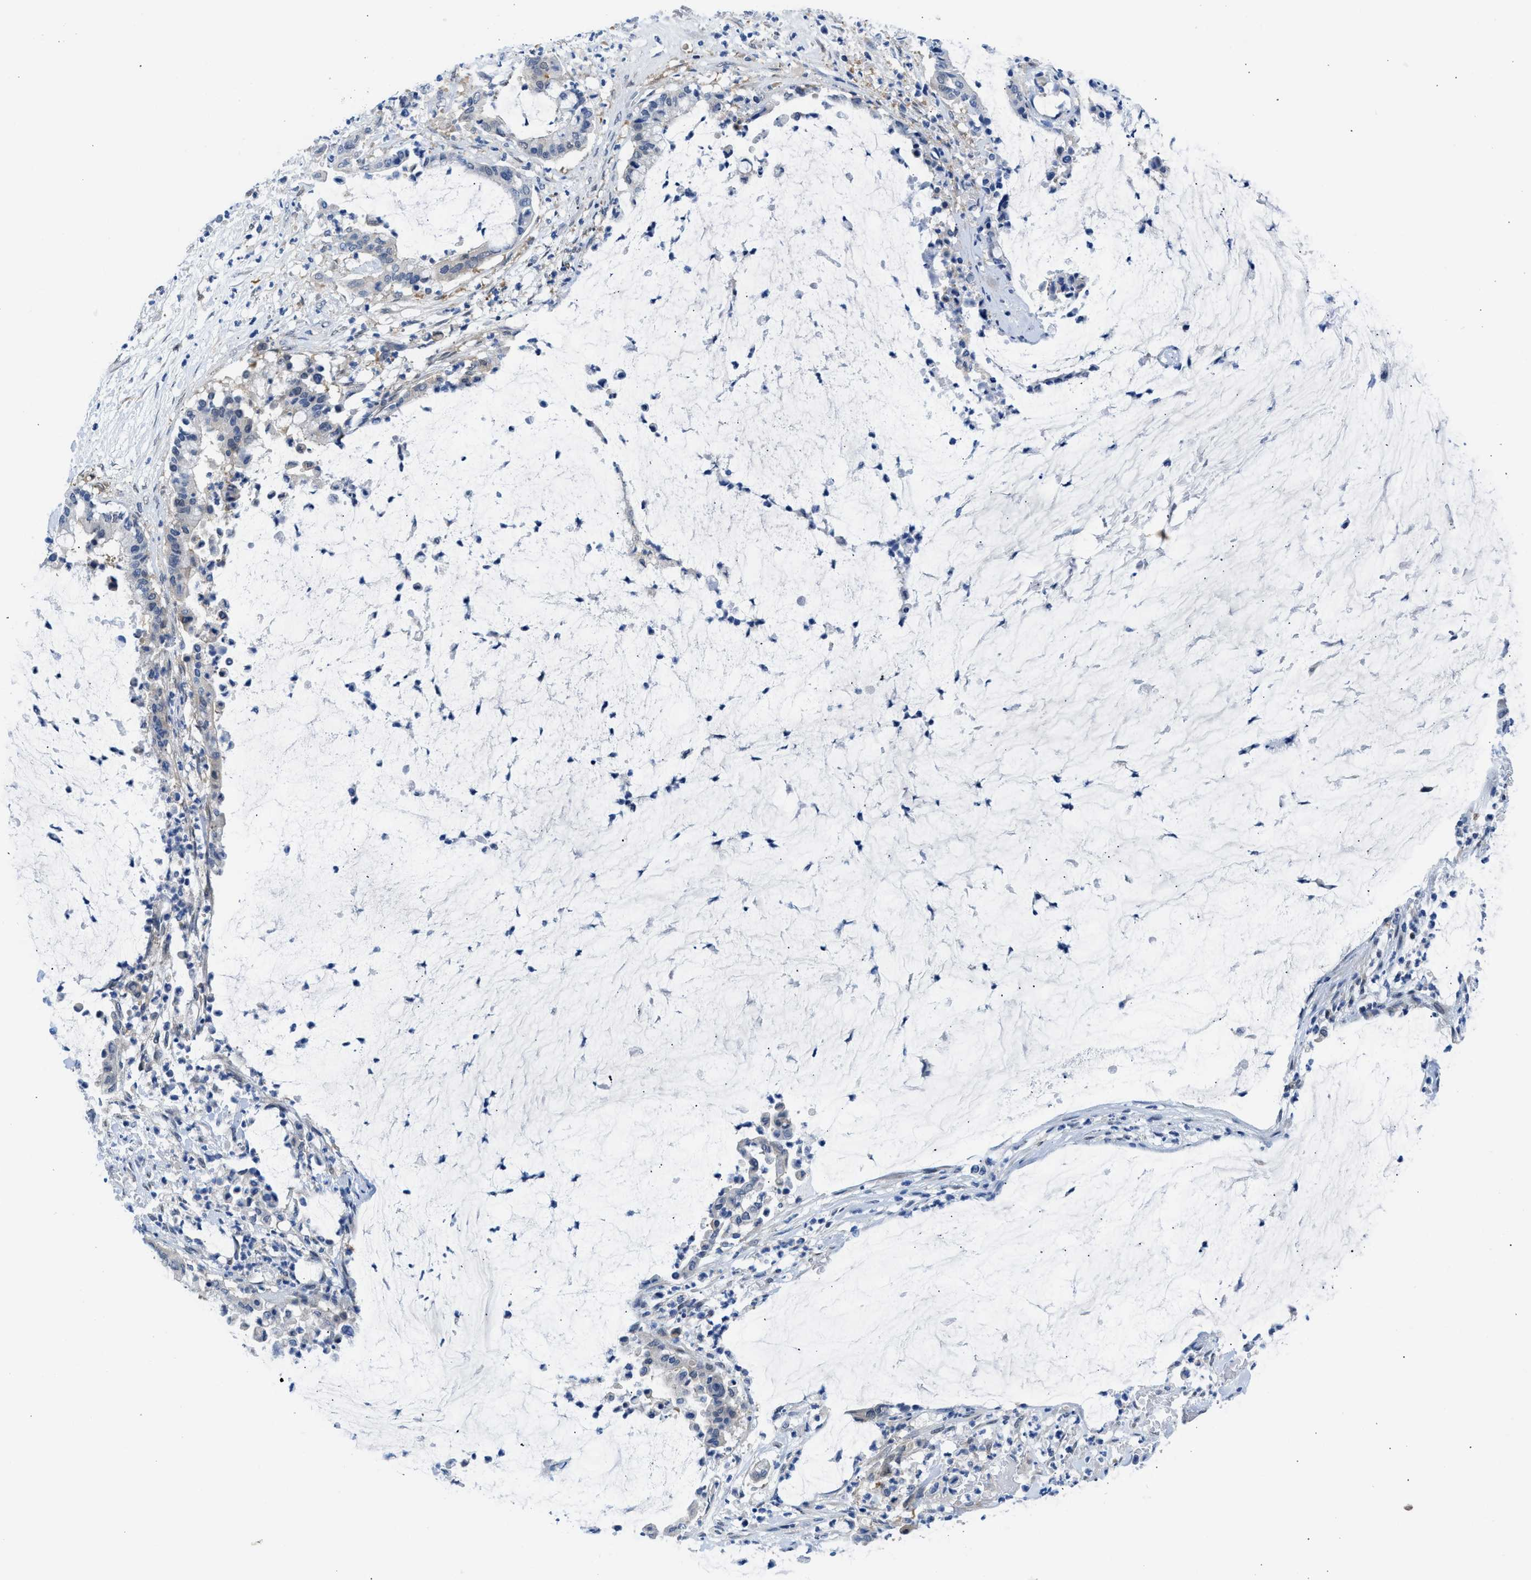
{"staining": {"intensity": "negative", "quantity": "none", "location": "none"}, "tissue": "pancreatic cancer", "cell_type": "Tumor cells", "image_type": "cancer", "snomed": [{"axis": "morphology", "description": "Adenocarcinoma, NOS"}, {"axis": "topography", "description": "Pancreas"}], "caption": "The image displays no significant positivity in tumor cells of pancreatic cancer. (Immunohistochemistry, brightfield microscopy, high magnification).", "gene": "CBR1", "patient": {"sex": "male", "age": 41}}